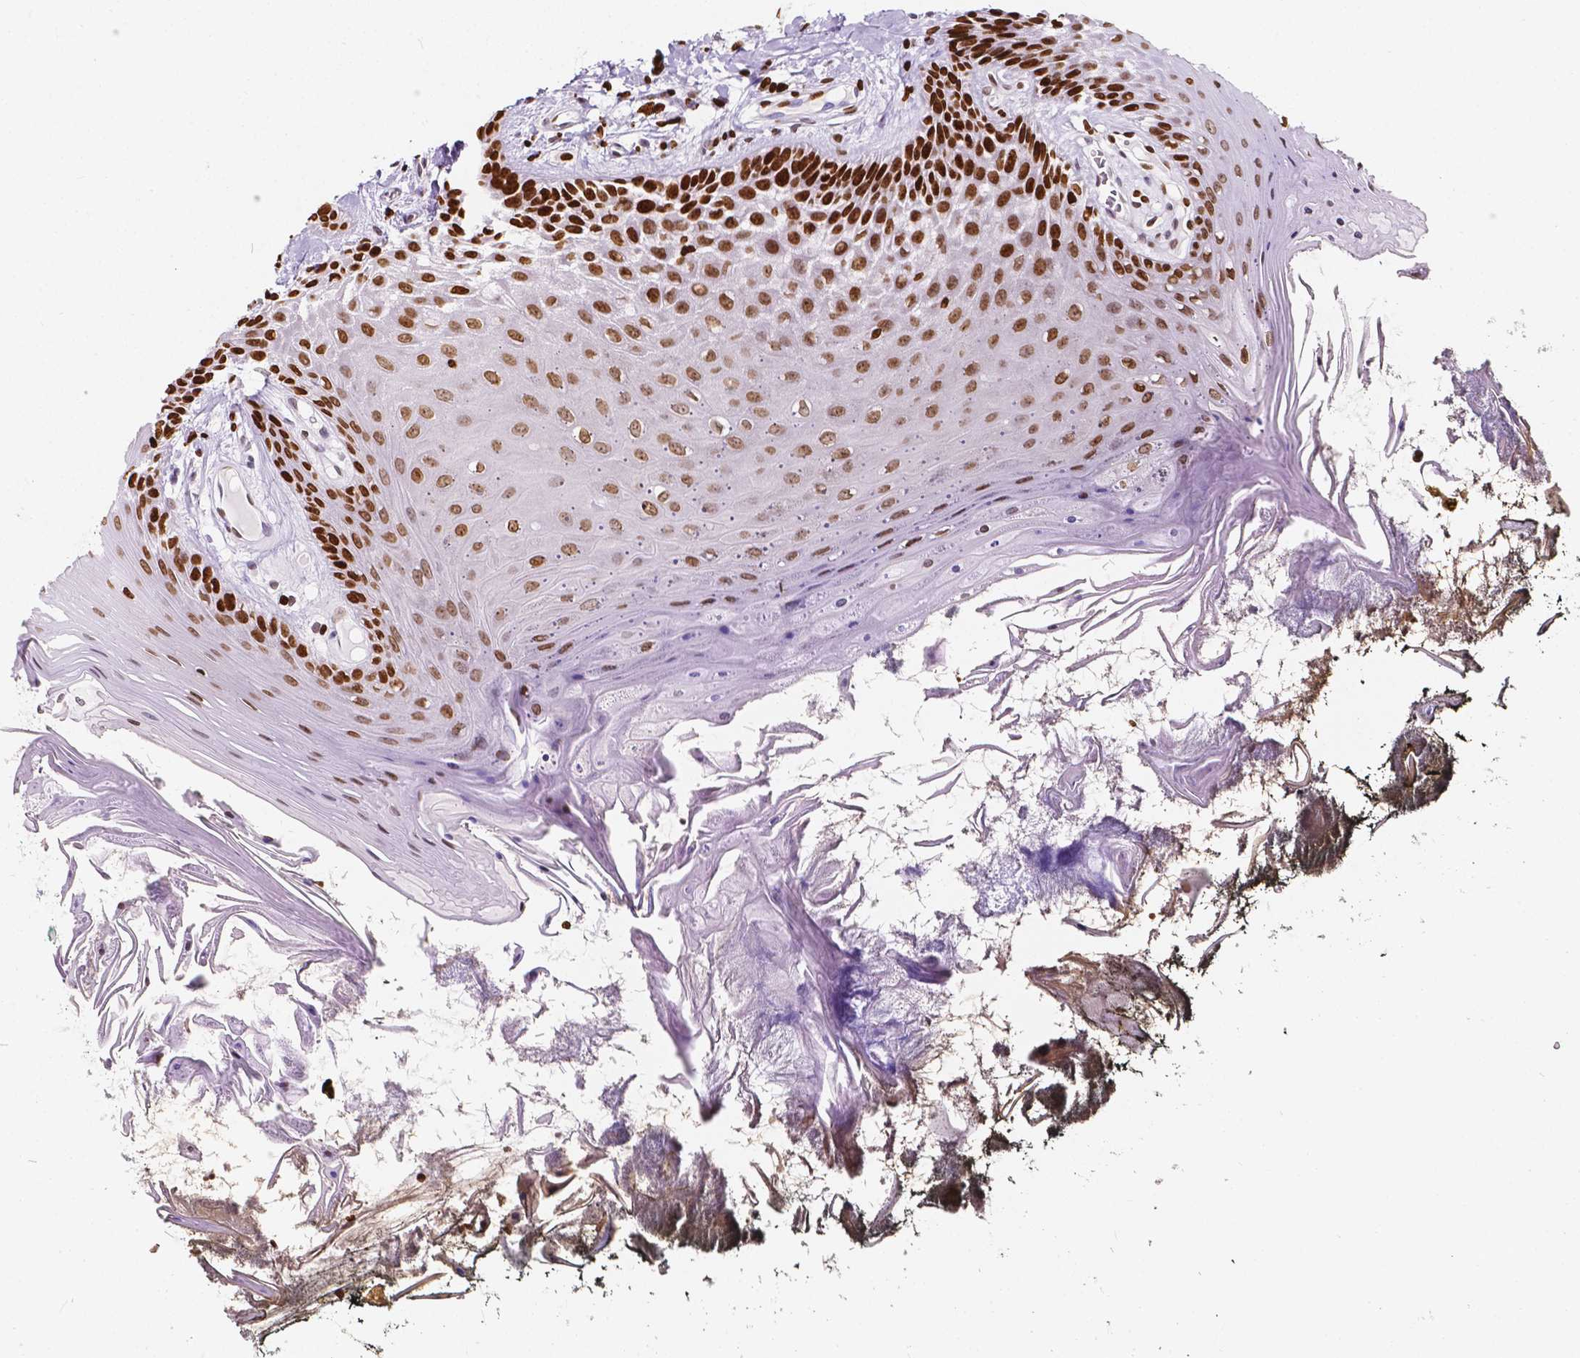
{"staining": {"intensity": "strong", "quantity": ">75%", "location": "nuclear"}, "tissue": "oral mucosa", "cell_type": "Squamous epithelial cells", "image_type": "normal", "snomed": [{"axis": "morphology", "description": "Normal tissue, NOS"}, {"axis": "topography", "description": "Oral tissue"}], "caption": "Benign oral mucosa exhibits strong nuclear positivity in about >75% of squamous epithelial cells, visualized by immunohistochemistry. Using DAB (3,3'-diaminobenzidine) (brown) and hematoxylin (blue) stains, captured at high magnification using brightfield microscopy.", "gene": "CBY3", "patient": {"sex": "male", "age": 9}}